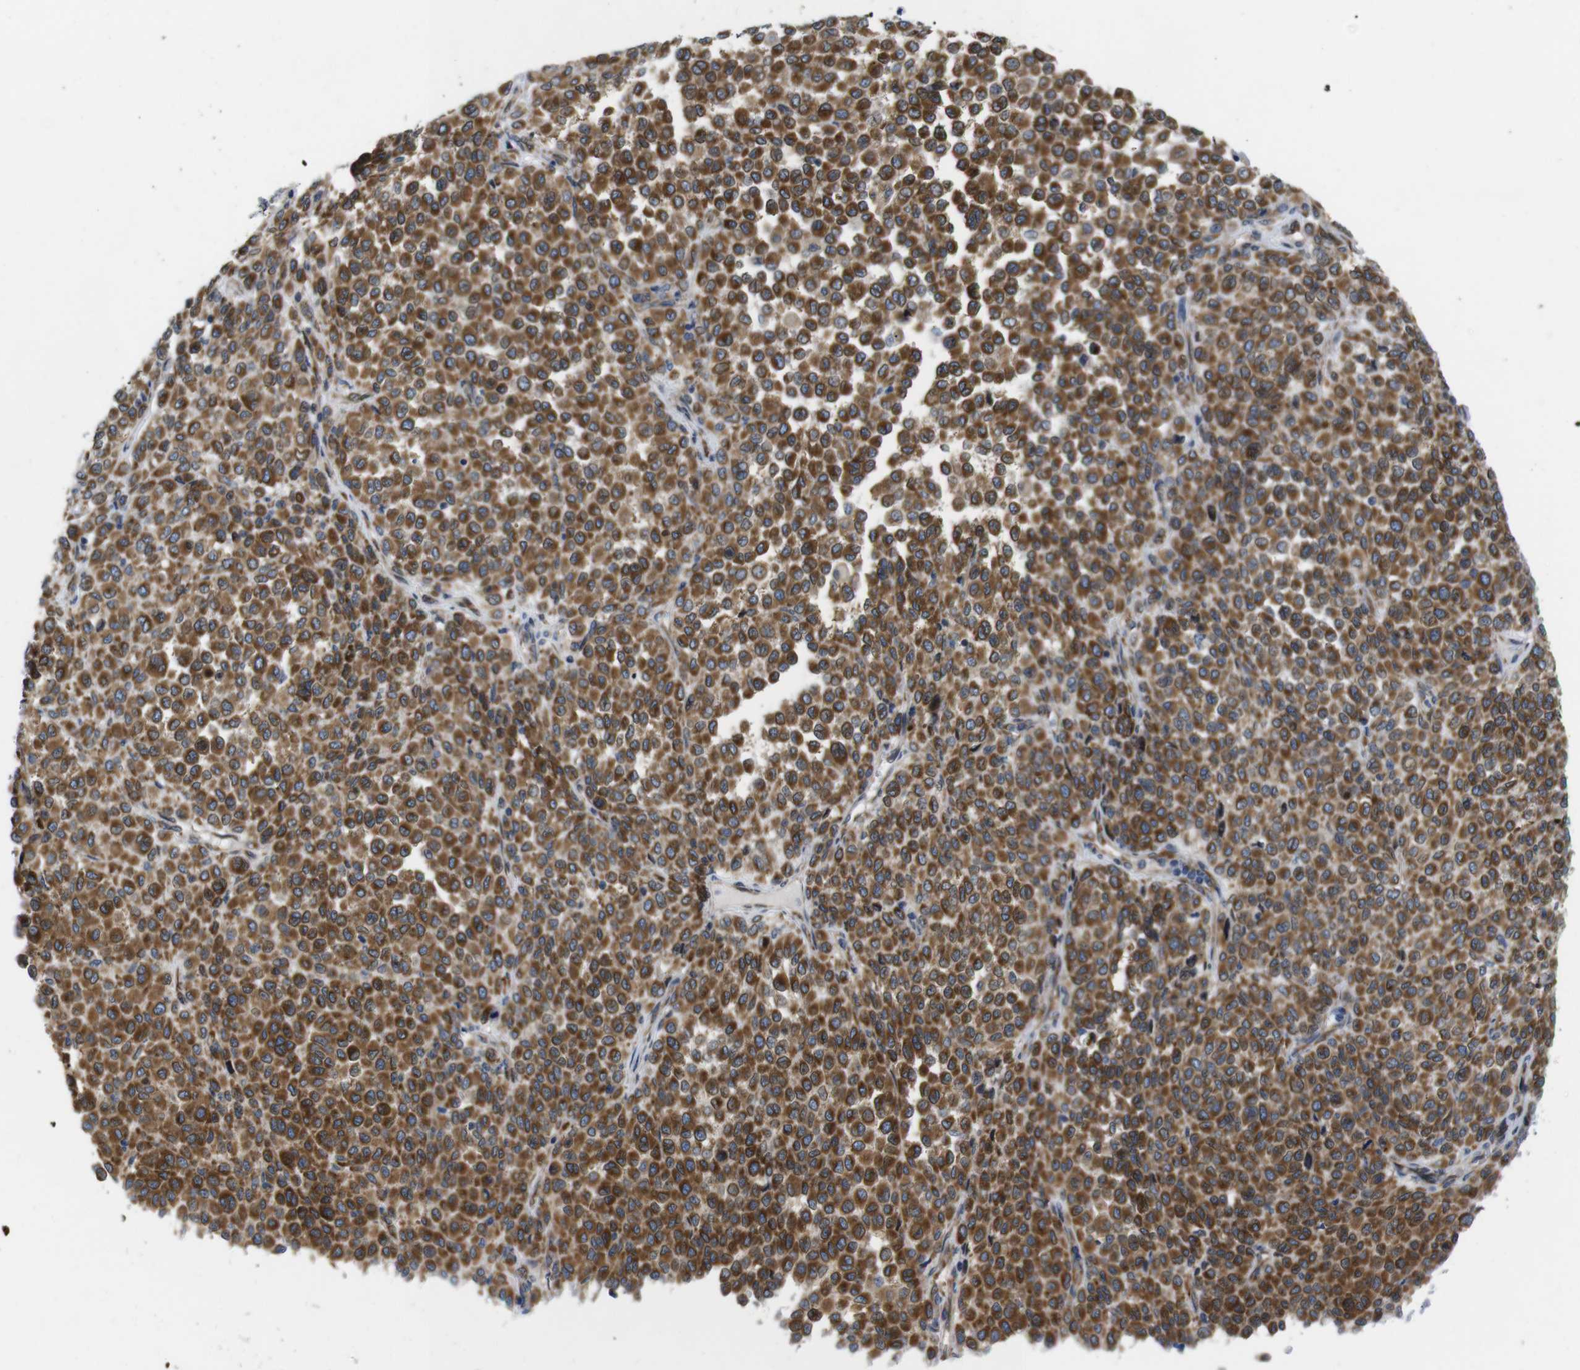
{"staining": {"intensity": "moderate", "quantity": ">75%", "location": "cytoplasmic/membranous"}, "tissue": "melanoma", "cell_type": "Tumor cells", "image_type": "cancer", "snomed": [{"axis": "morphology", "description": "Malignant melanoma, Metastatic site"}, {"axis": "topography", "description": "Pancreas"}], "caption": "Malignant melanoma (metastatic site) stained with a brown dye demonstrates moderate cytoplasmic/membranous positive positivity in approximately >75% of tumor cells.", "gene": "HACD3", "patient": {"sex": "female", "age": 30}}